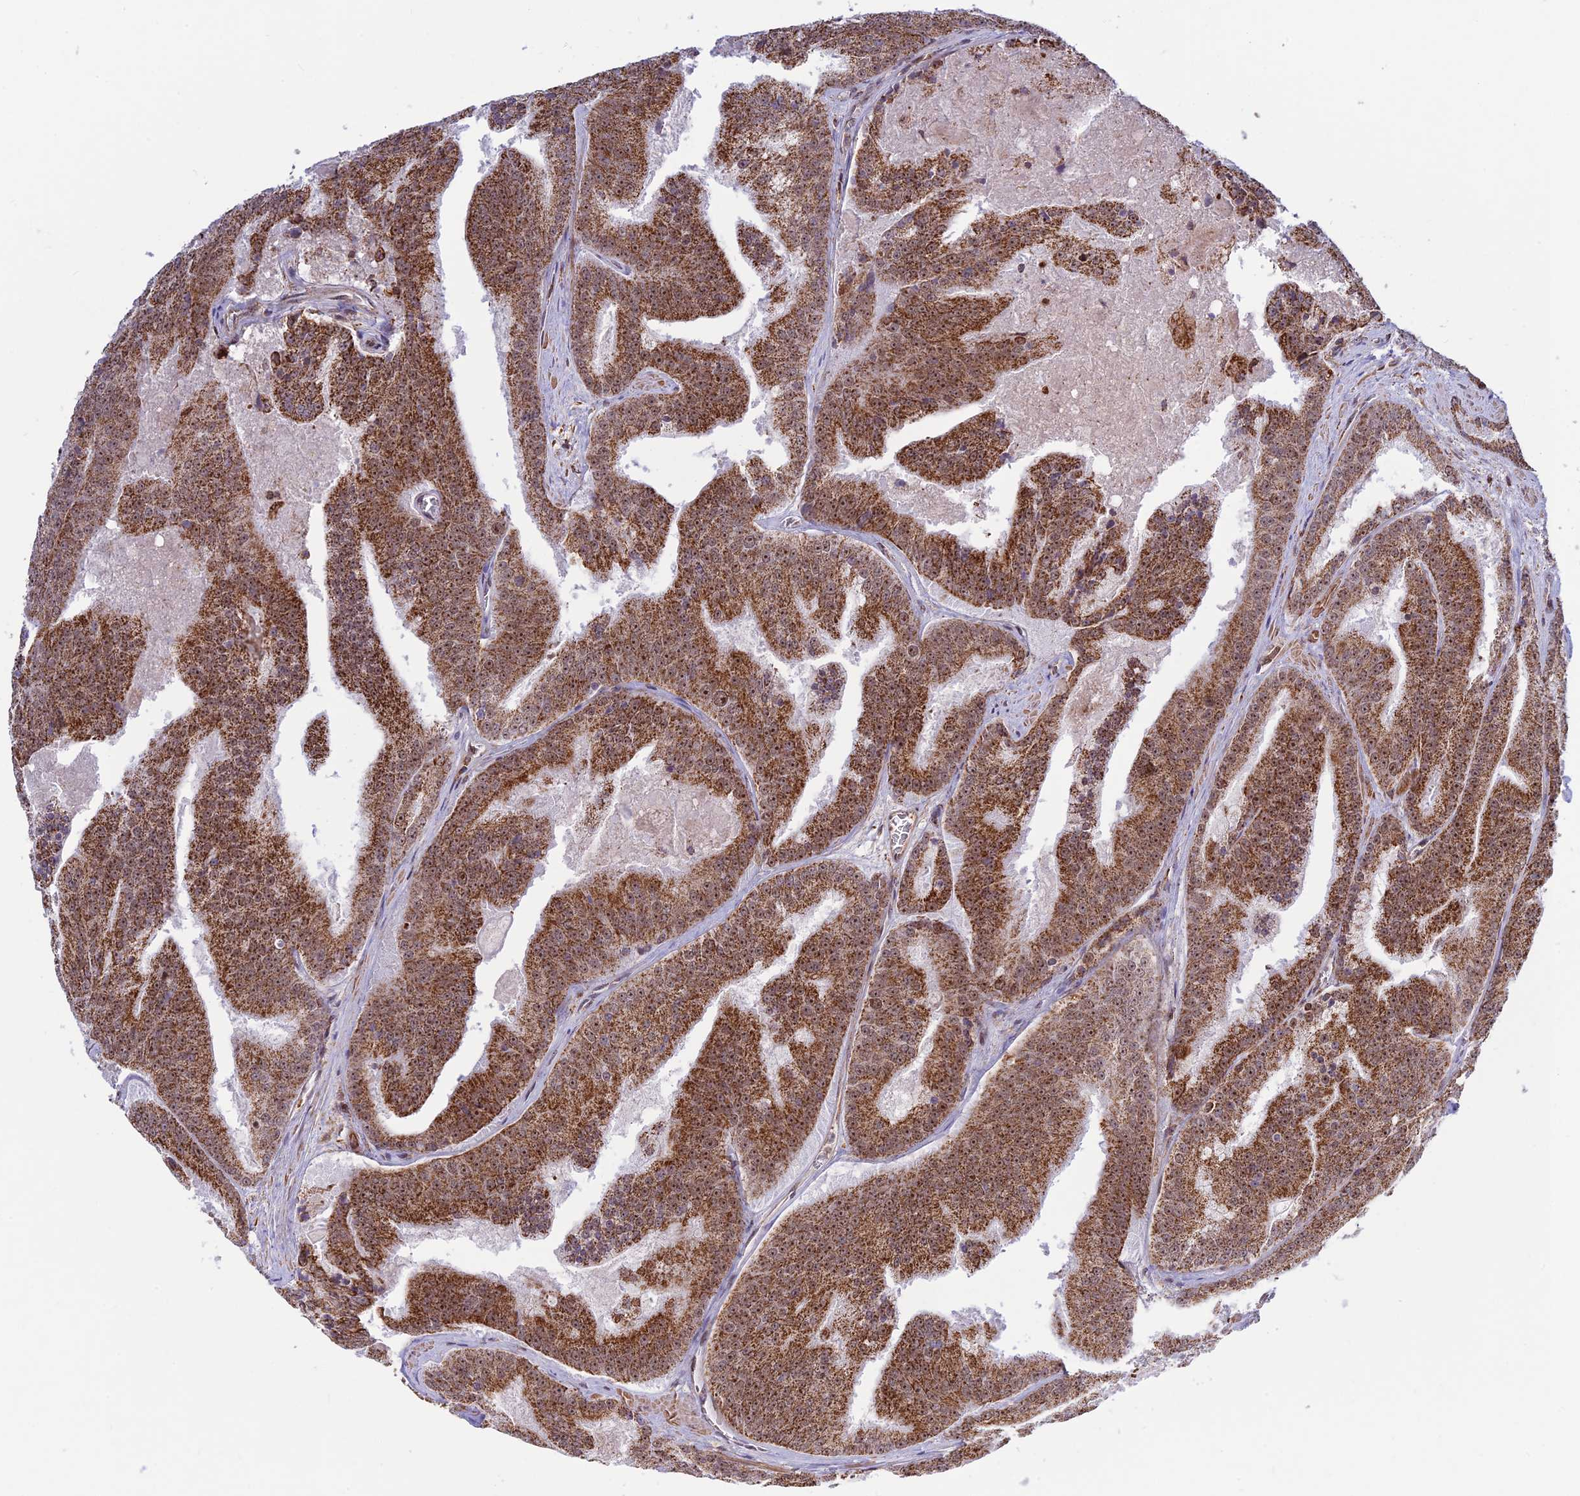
{"staining": {"intensity": "strong", "quantity": ">75%", "location": "cytoplasmic/membranous,nuclear"}, "tissue": "prostate cancer", "cell_type": "Tumor cells", "image_type": "cancer", "snomed": [{"axis": "morphology", "description": "Adenocarcinoma, High grade"}, {"axis": "topography", "description": "Prostate"}], "caption": "Adenocarcinoma (high-grade) (prostate) was stained to show a protein in brown. There is high levels of strong cytoplasmic/membranous and nuclear expression in about >75% of tumor cells.", "gene": "POLR1G", "patient": {"sex": "male", "age": 61}}